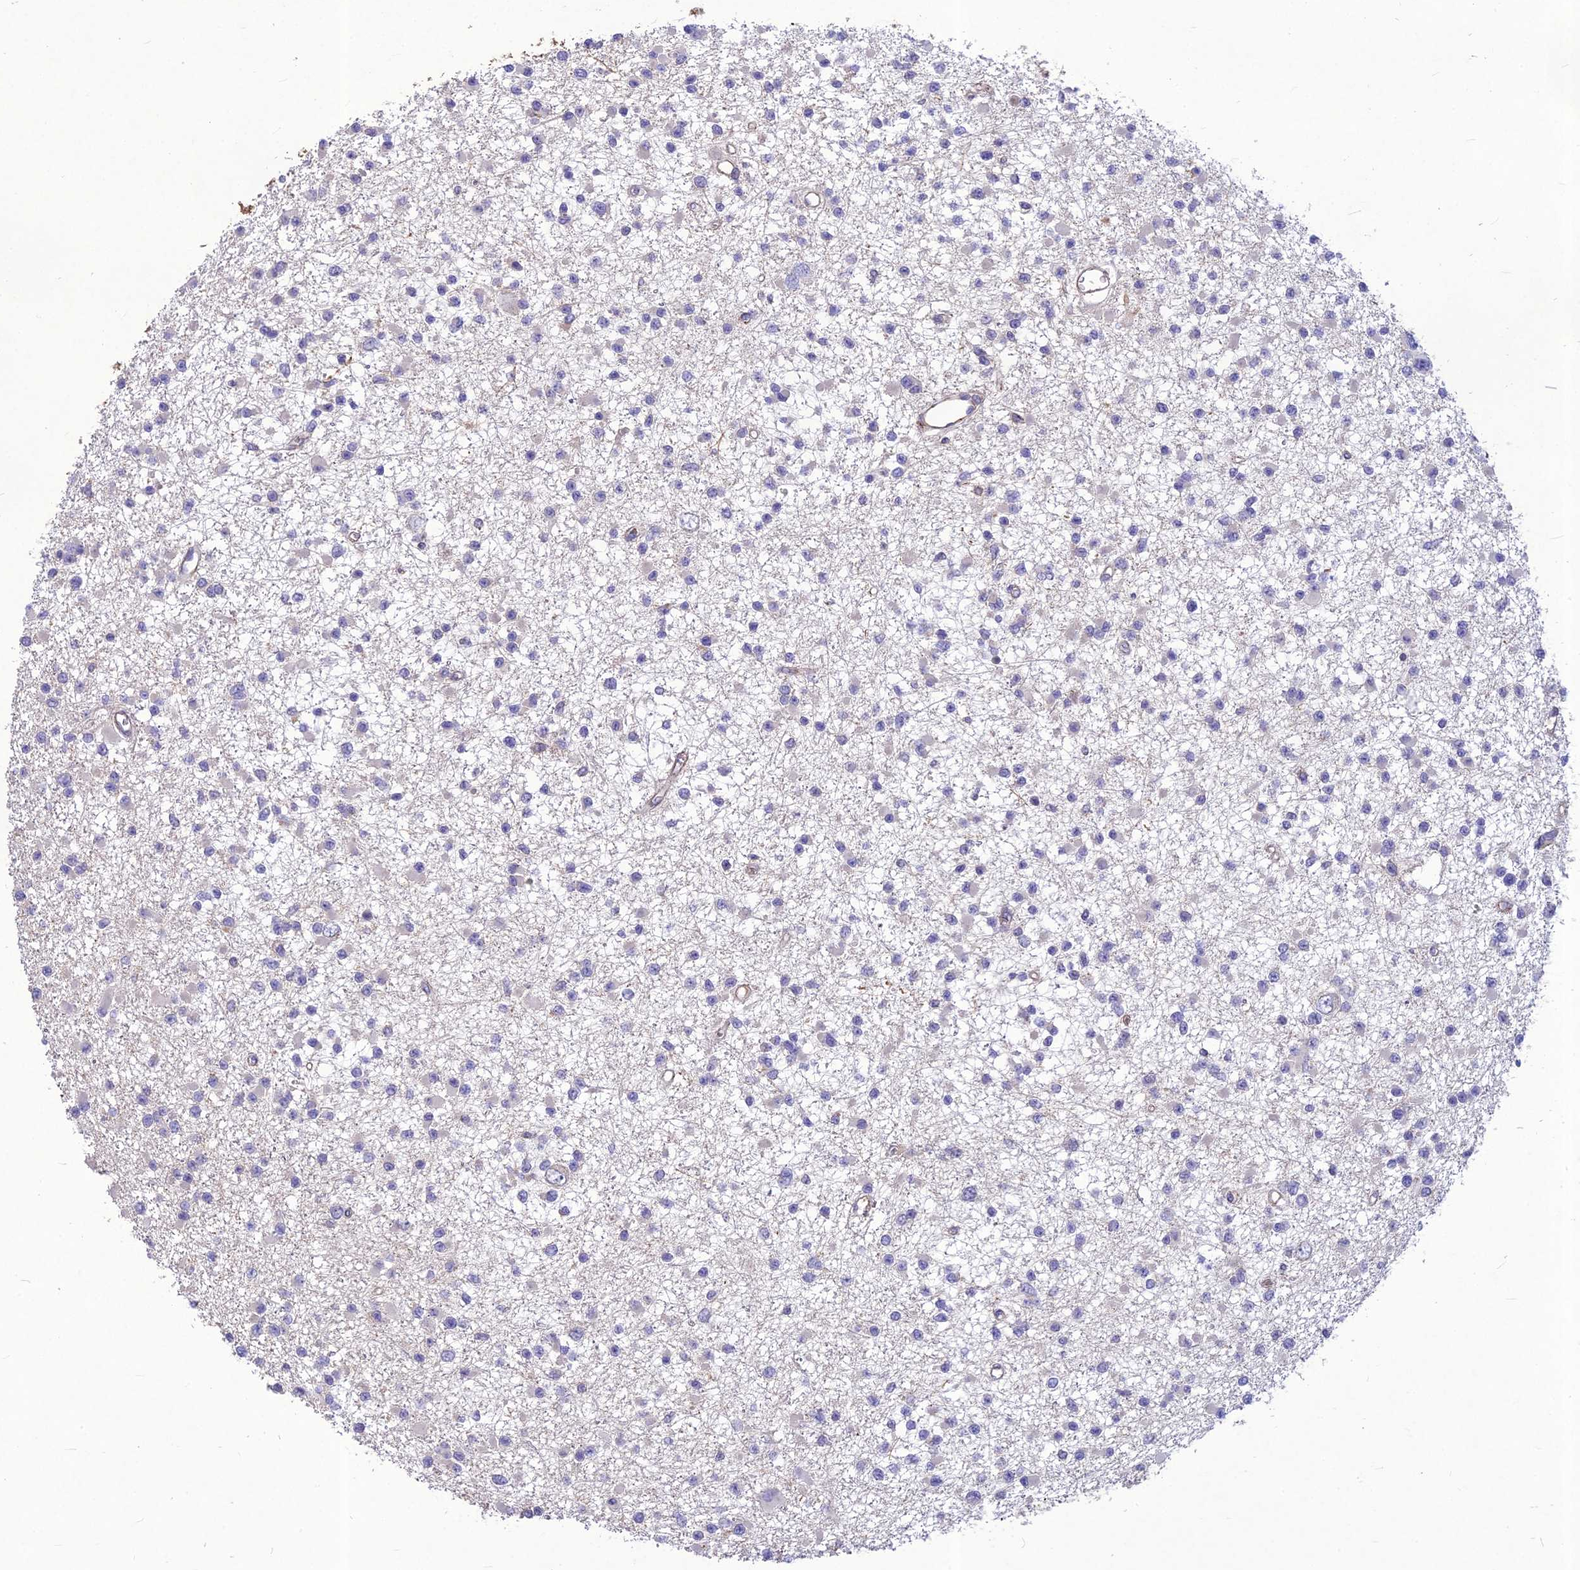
{"staining": {"intensity": "negative", "quantity": "none", "location": "none"}, "tissue": "glioma", "cell_type": "Tumor cells", "image_type": "cancer", "snomed": [{"axis": "morphology", "description": "Glioma, malignant, Low grade"}, {"axis": "topography", "description": "Brain"}], "caption": "IHC photomicrograph of neoplastic tissue: glioma stained with DAB demonstrates no significant protein positivity in tumor cells.", "gene": "CLUH", "patient": {"sex": "female", "age": 22}}